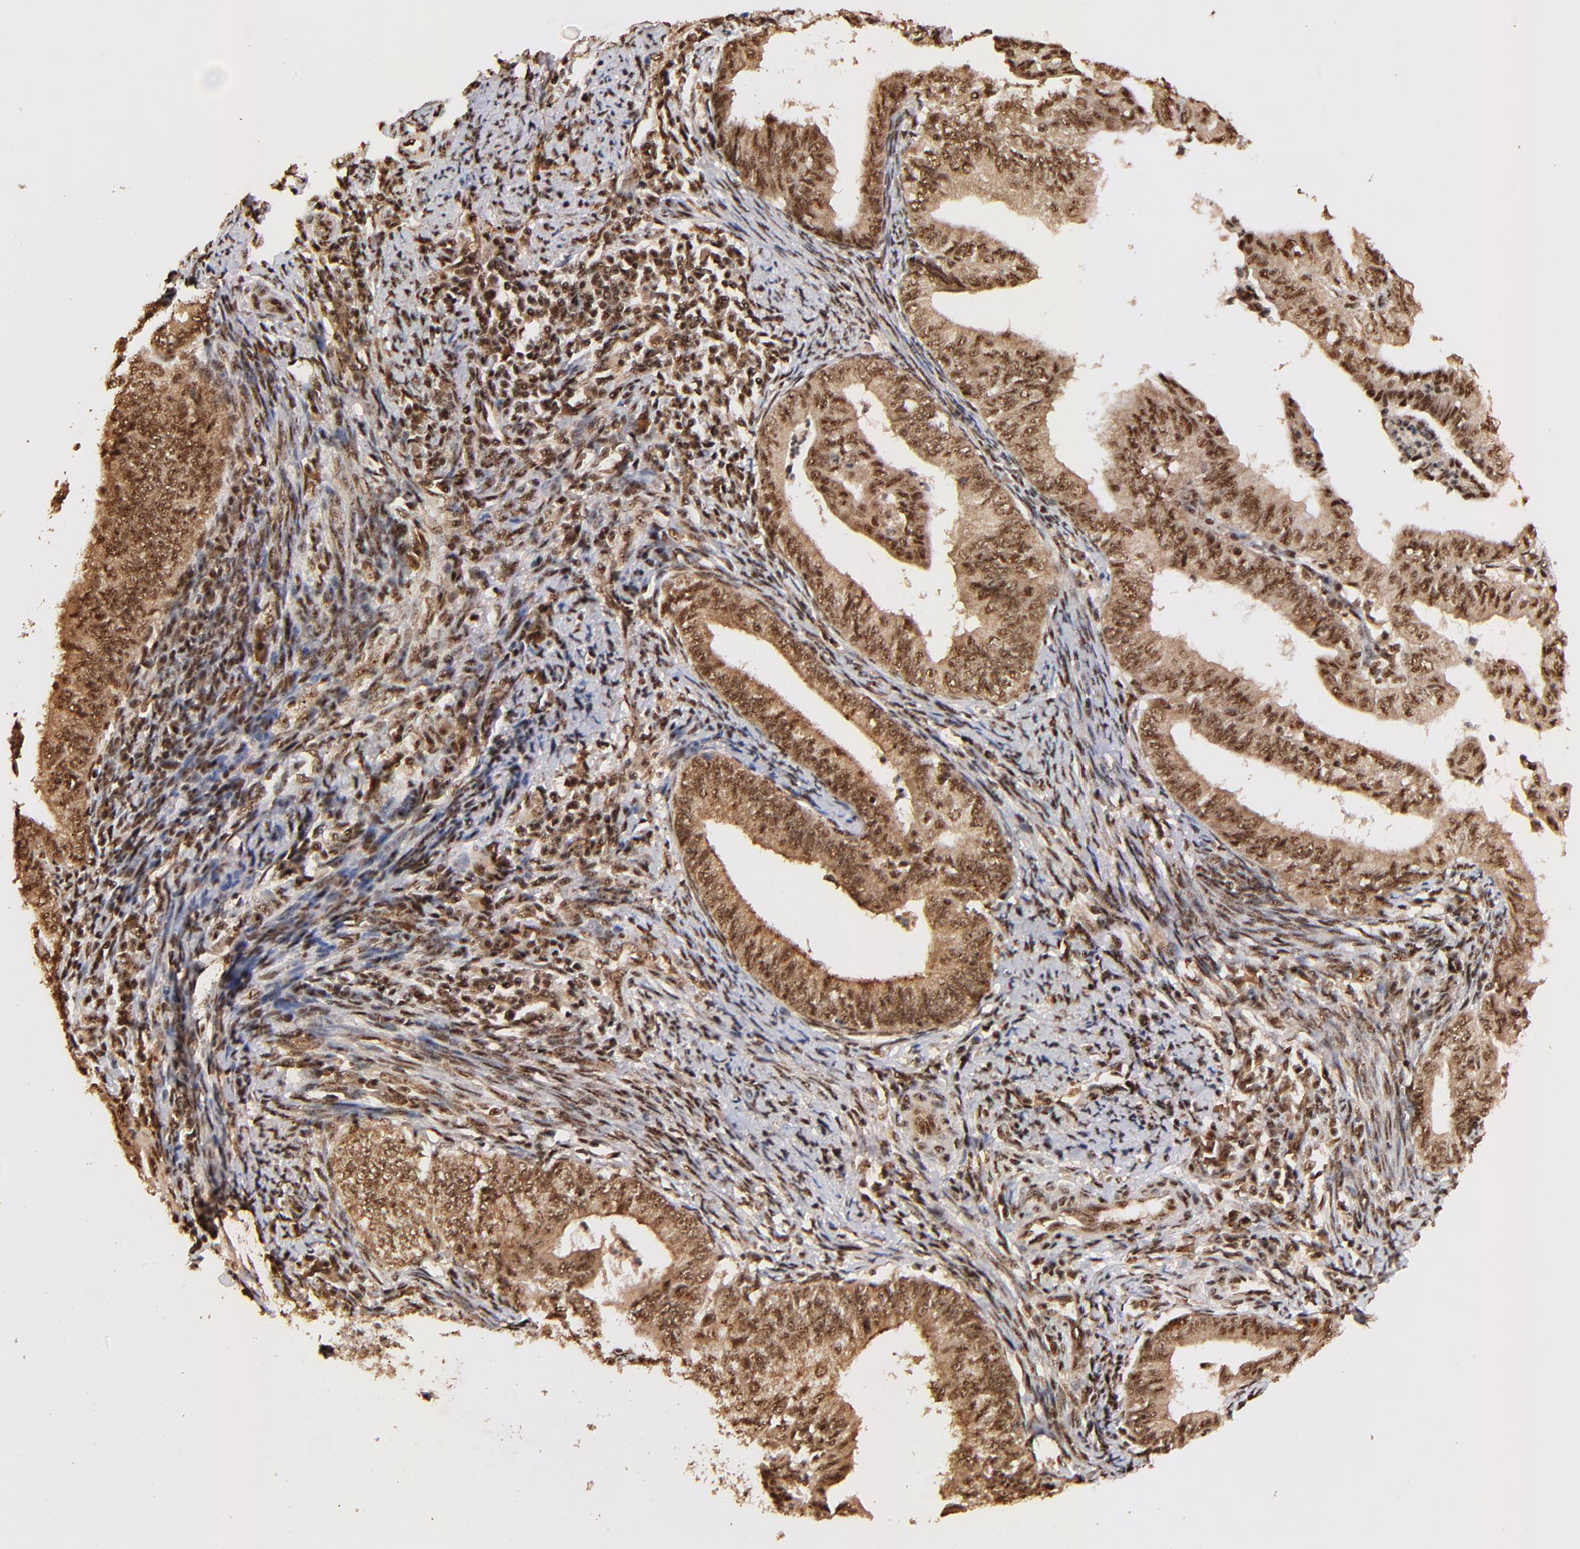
{"staining": {"intensity": "strong", "quantity": ">75%", "location": "cytoplasmic/membranous,nuclear"}, "tissue": "endometrial cancer", "cell_type": "Tumor cells", "image_type": "cancer", "snomed": [{"axis": "morphology", "description": "Adenocarcinoma, NOS"}, {"axis": "topography", "description": "Endometrium"}], "caption": "Immunohistochemistry of adenocarcinoma (endometrial) reveals high levels of strong cytoplasmic/membranous and nuclear positivity in about >75% of tumor cells.", "gene": "MED12", "patient": {"sex": "female", "age": 66}}